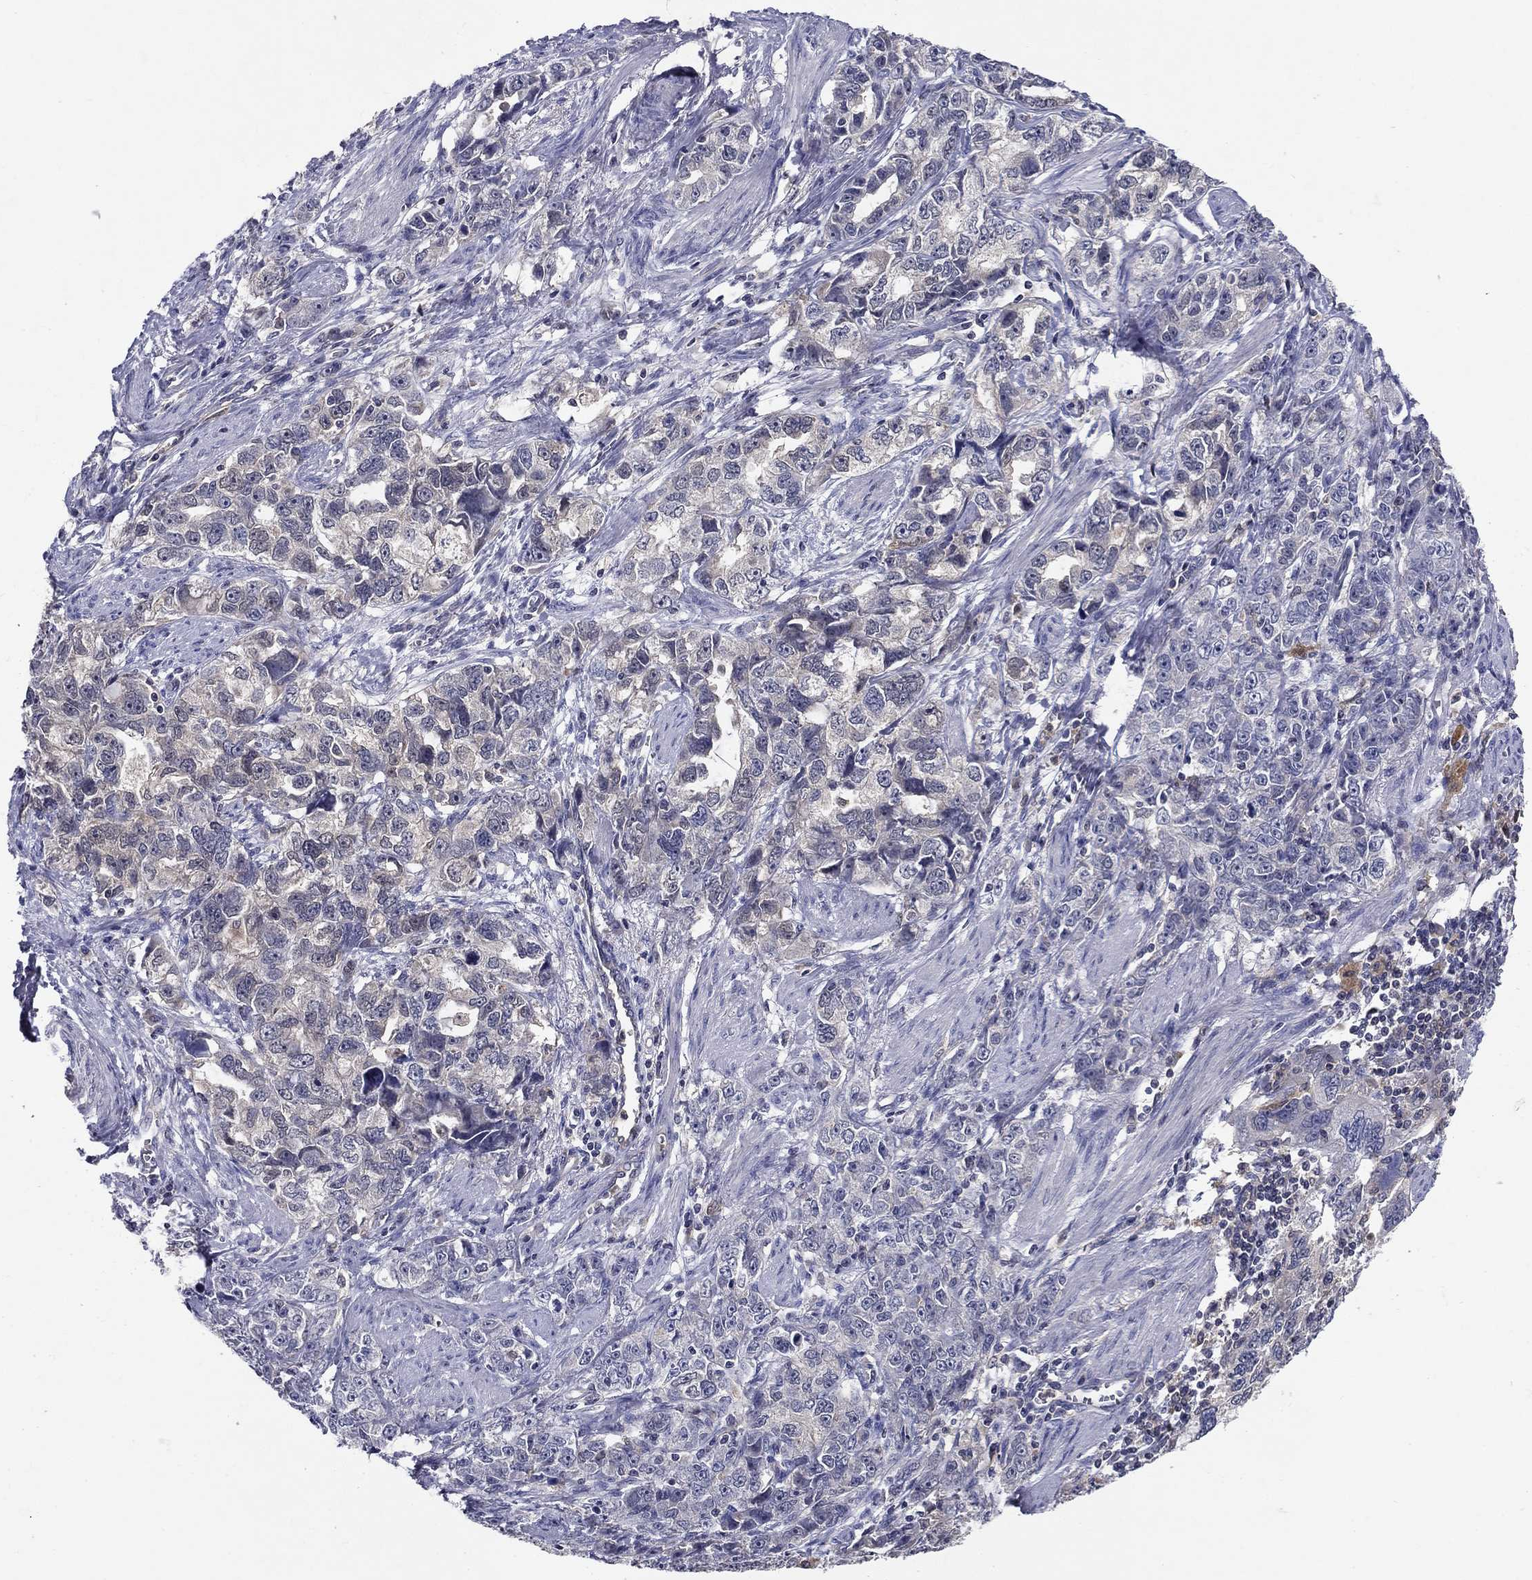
{"staining": {"intensity": "negative", "quantity": "none", "location": "none"}, "tissue": "ovarian cancer", "cell_type": "Tumor cells", "image_type": "cancer", "snomed": [{"axis": "morphology", "description": "Cystadenocarcinoma, serous, NOS"}, {"axis": "topography", "description": "Ovary"}], "caption": "IHC histopathology image of serous cystadenocarcinoma (ovarian) stained for a protein (brown), which shows no positivity in tumor cells.", "gene": "GLTP", "patient": {"sex": "female", "age": 51}}